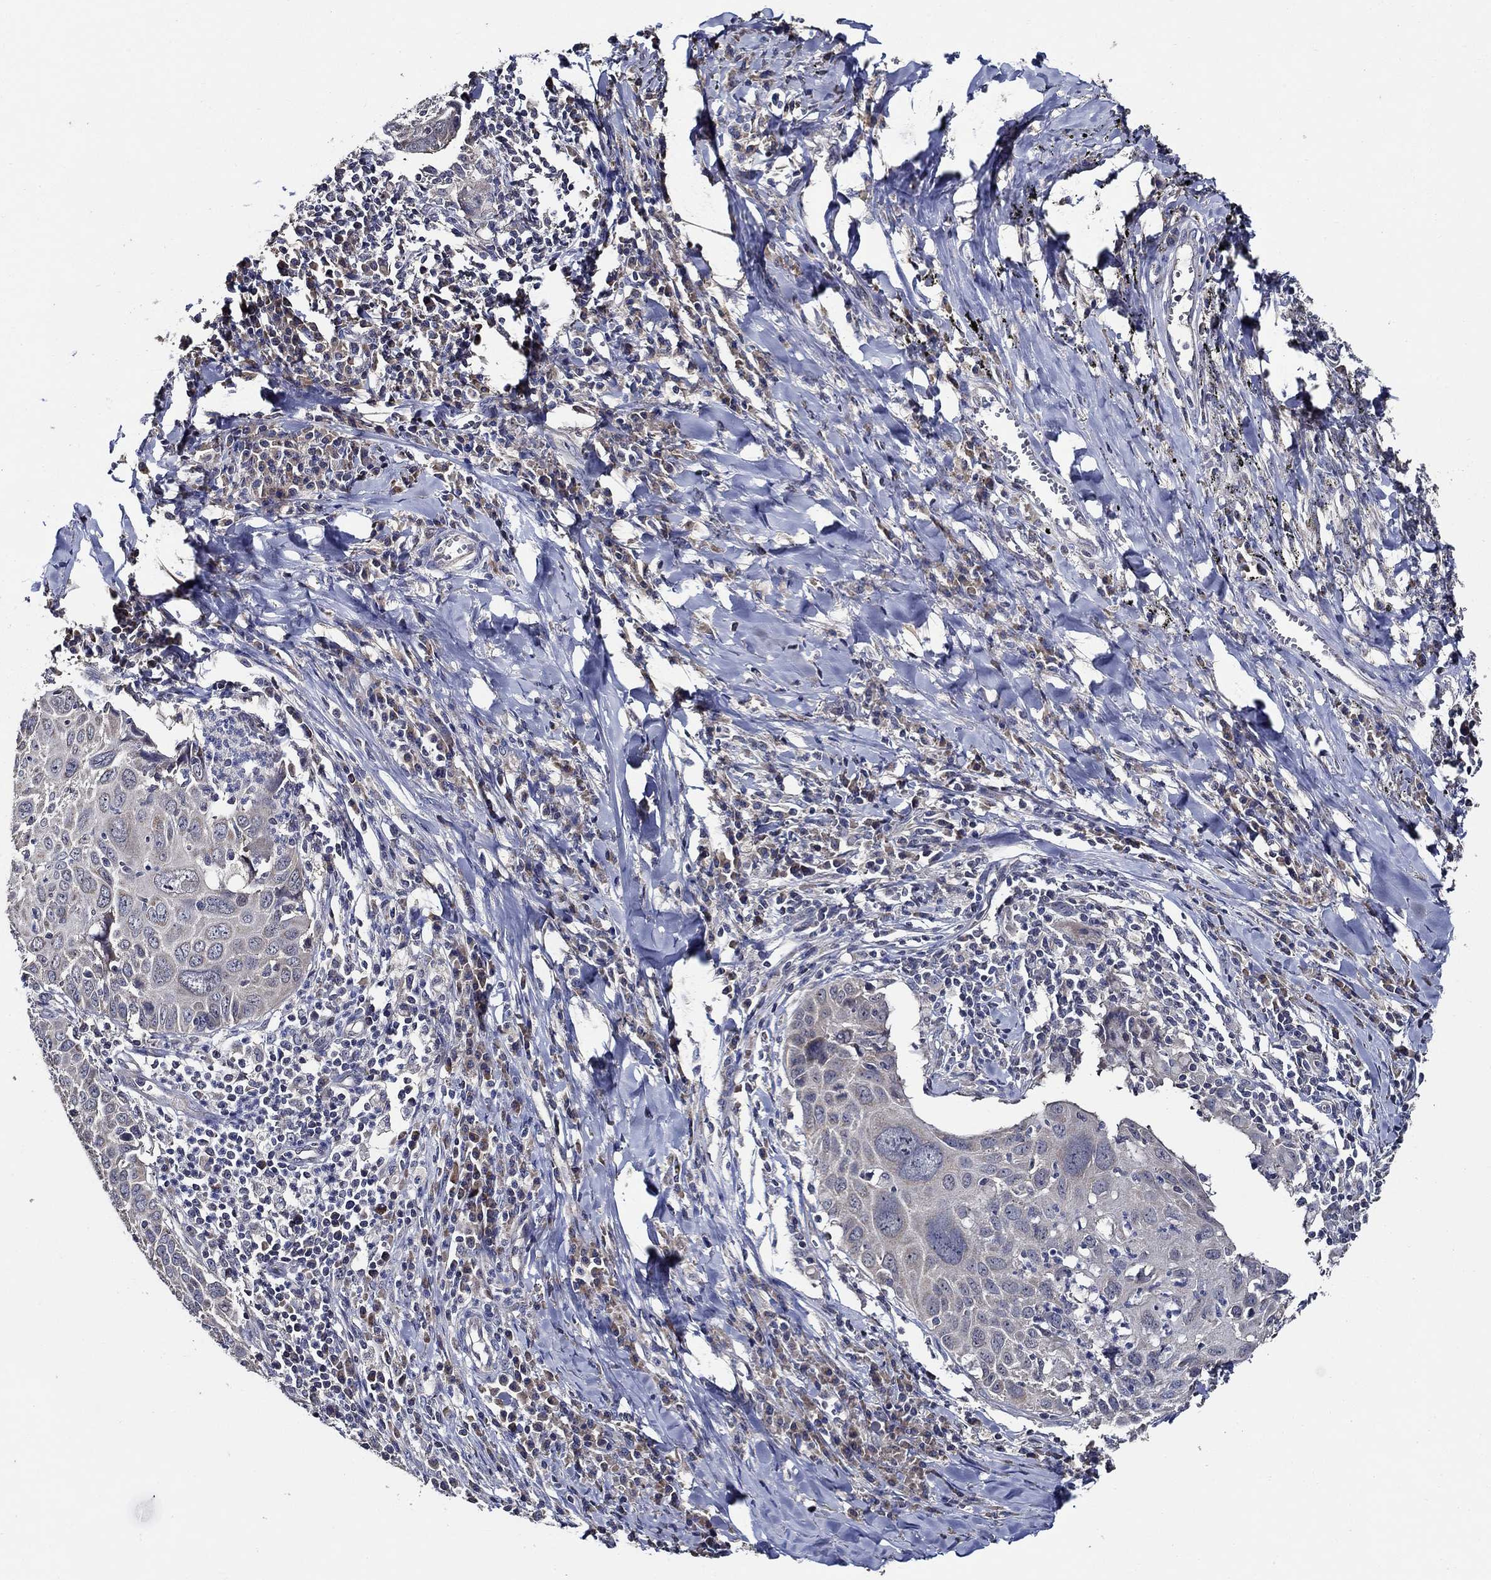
{"staining": {"intensity": "negative", "quantity": "none", "location": "none"}, "tissue": "lung cancer", "cell_type": "Tumor cells", "image_type": "cancer", "snomed": [{"axis": "morphology", "description": "Squamous cell carcinoma, NOS"}, {"axis": "topography", "description": "Lung"}], "caption": "The histopathology image shows no staining of tumor cells in lung squamous cell carcinoma.", "gene": "WDR53", "patient": {"sex": "male", "age": 57}}